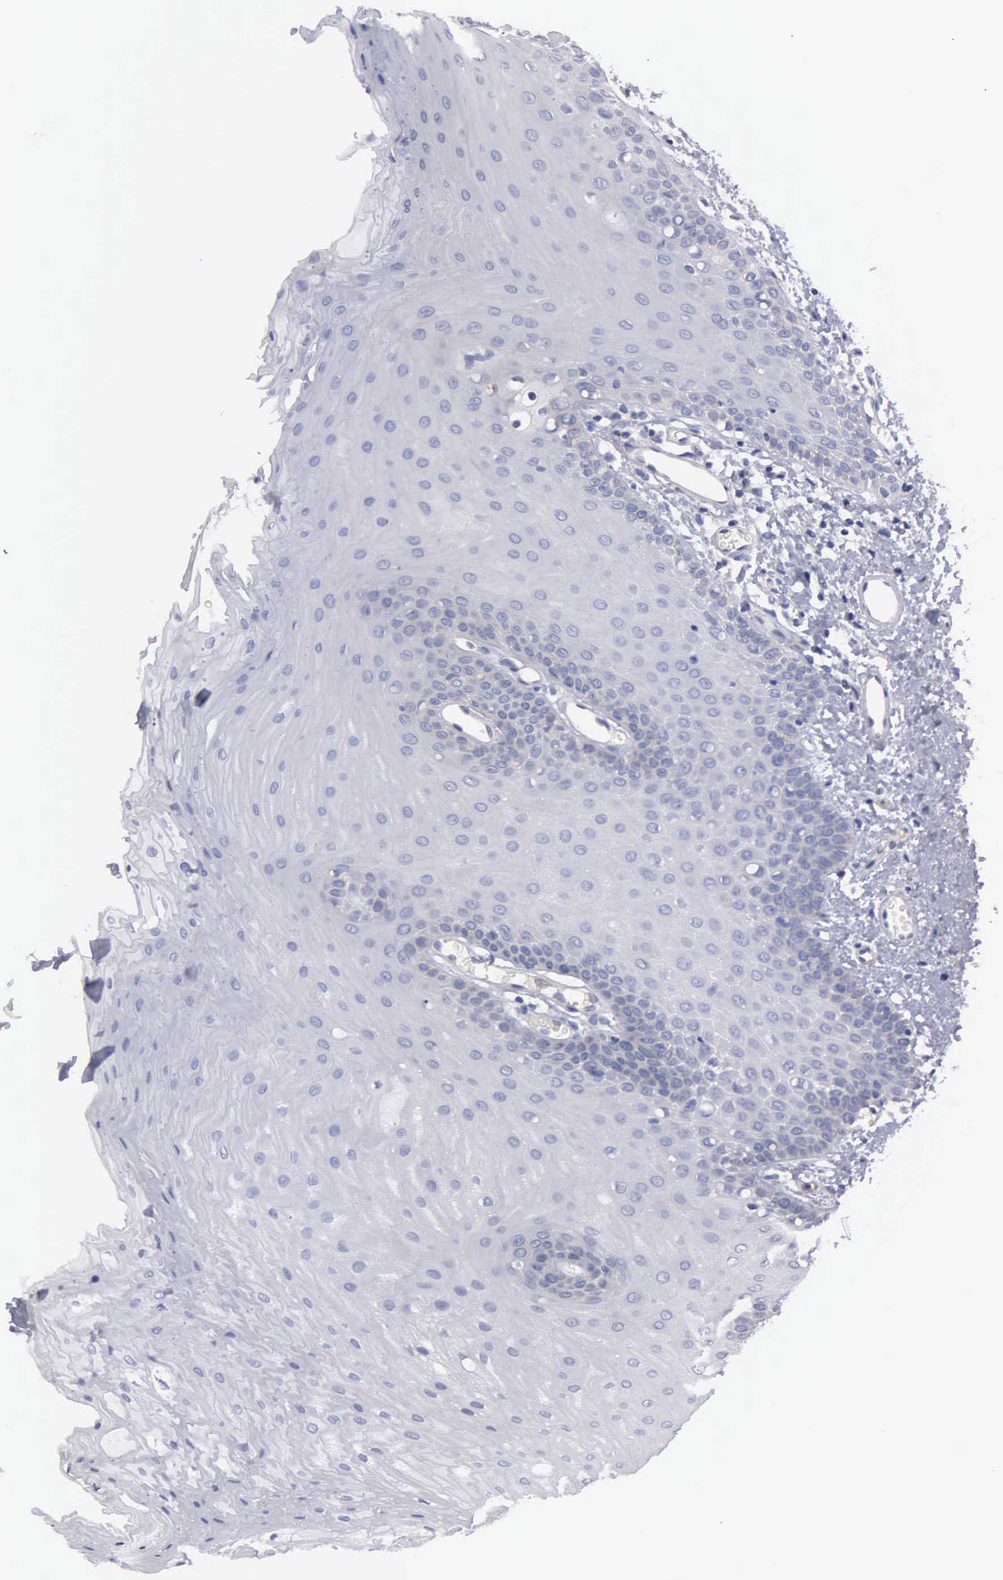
{"staining": {"intensity": "negative", "quantity": "none", "location": "none"}, "tissue": "oral mucosa", "cell_type": "Squamous epithelial cells", "image_type": "normal", "snomed": [{"axis": "morphology", "description": "Normal tissue, NOS"}, {"axis": "topography", "description": "Oral tissue"}], "caption": "Image shows no protein positivity in squamous epithelial cells of normal oral mucosa. (DAB IHC, high magnification).", "gene": "RDX", "patient": {"sex": "male", "age": 52}}